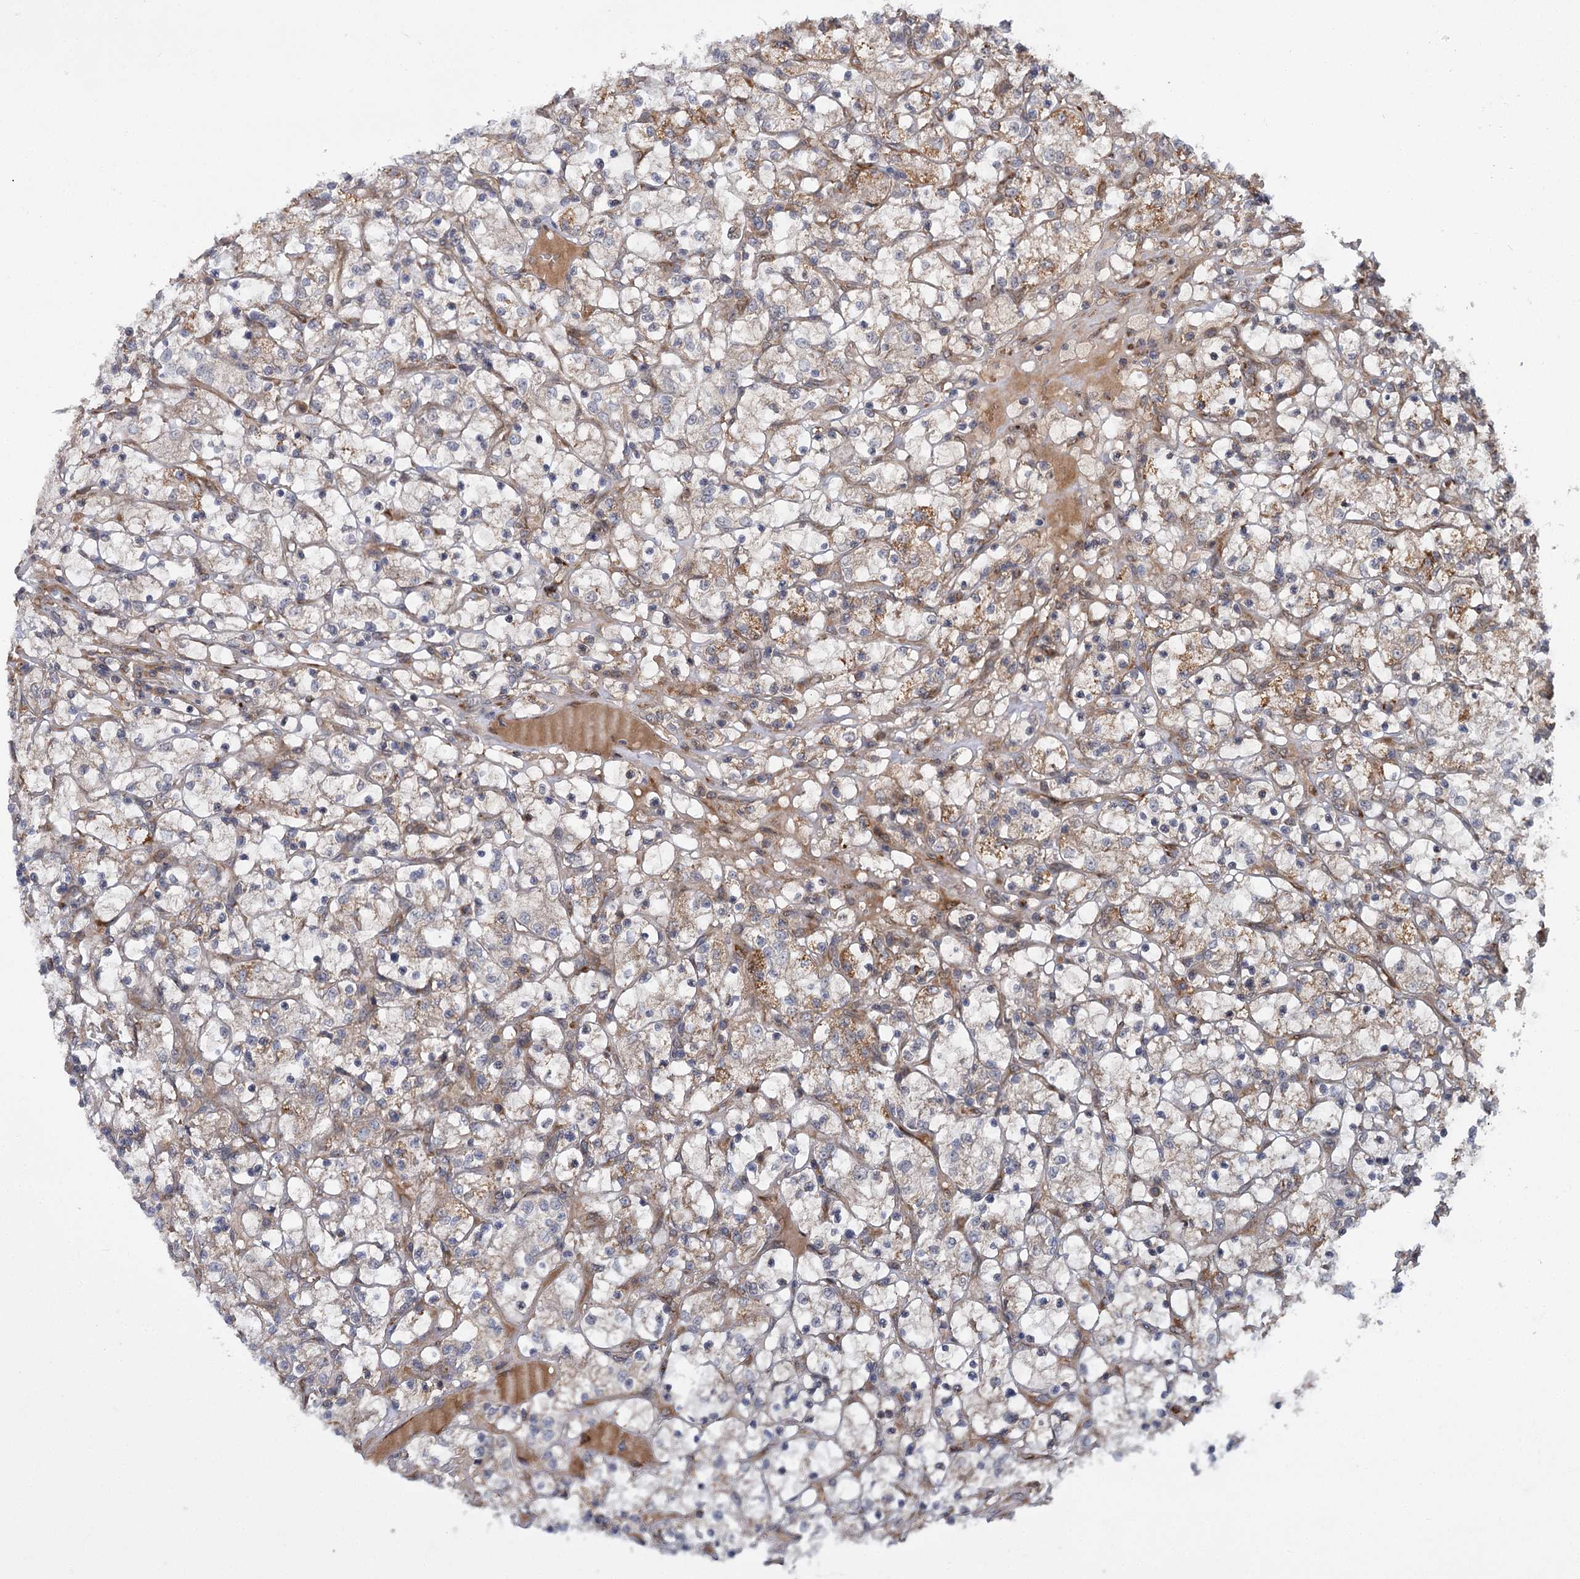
{"staining": {"intensity": "moderate", "quantity": "25%-75%", "location": "cytoplasmic/membranous"}, "tissue": "renal cancer", "cell_type": "Tumor cells", "image_type": "cancer", "snomed": [{"axis": "morphology", "description": "Adenocarcinoma, NOS"}, {"axis": "topography", "description": "Kidney"}], "caption": "Moderate cytoplasmic/membranous protein staining is present in approximately 25%-75% of tumor cells in adenocarcinoma (renal).", "gene": "APBA2", "patient": {"sex": "female", "age": 69}}